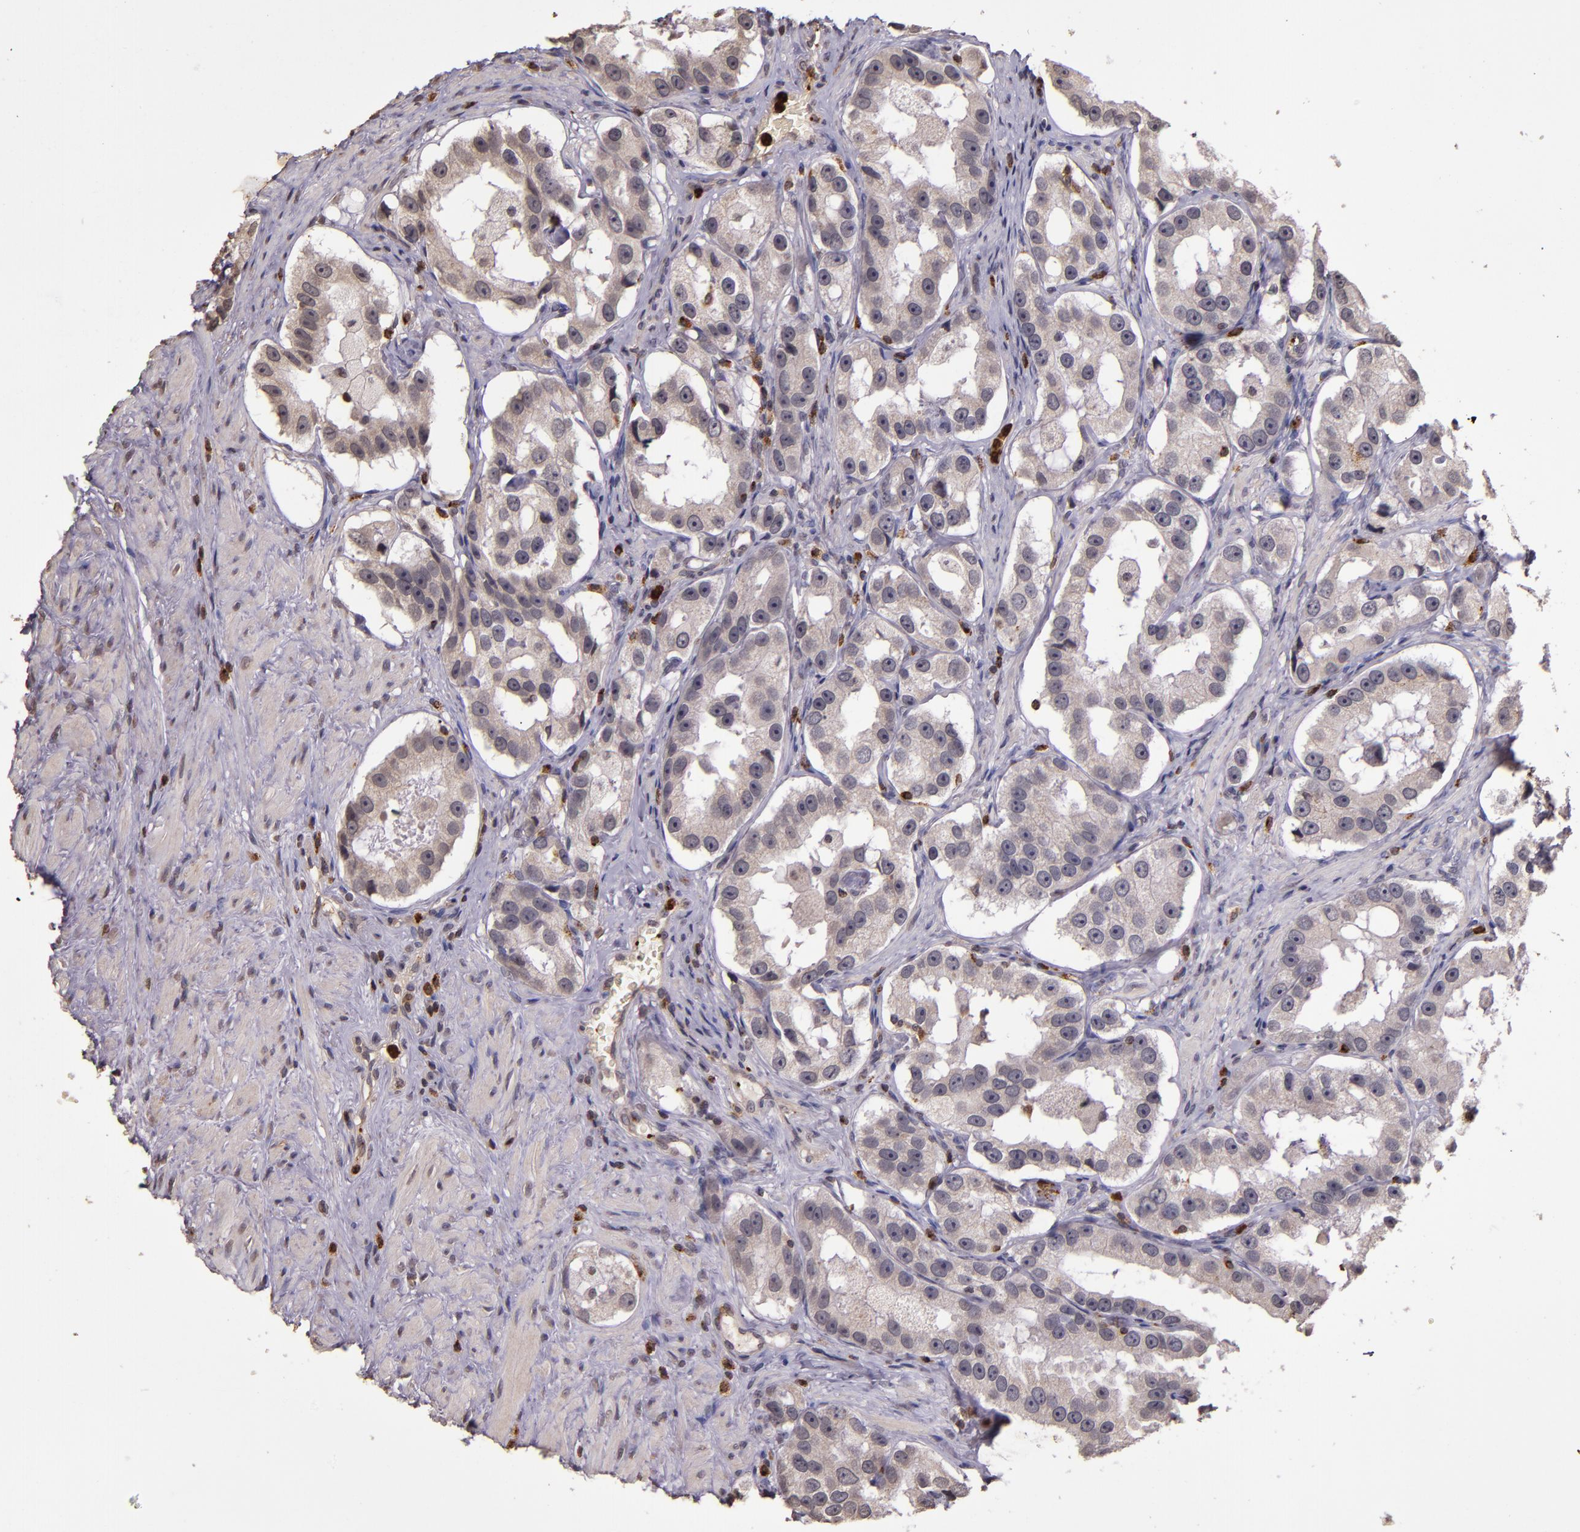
{"staining": {"intensity": "negative", "quantity": "none", "location": "none"}, "tissue": "prostate cancer", "cell_type": "Tumor cells", "image_type": "cancer", "snomed": [{"axis": "morphology", "description": "Adenocarcinoma, High grade"}, {"axis": "topography", "description": "Prostate"}], "caption": "Photomicrograph shows no protein expression in tumor cells of prostate adenocarcinoma (high-grade) tissue. (Brightfield microscopy of DAB (3,3'-diaminobenzidine) immunohistochemistry at high magnification).", "gene": "SLC2A3", "patient": {"sex": "male", "age": 63}}